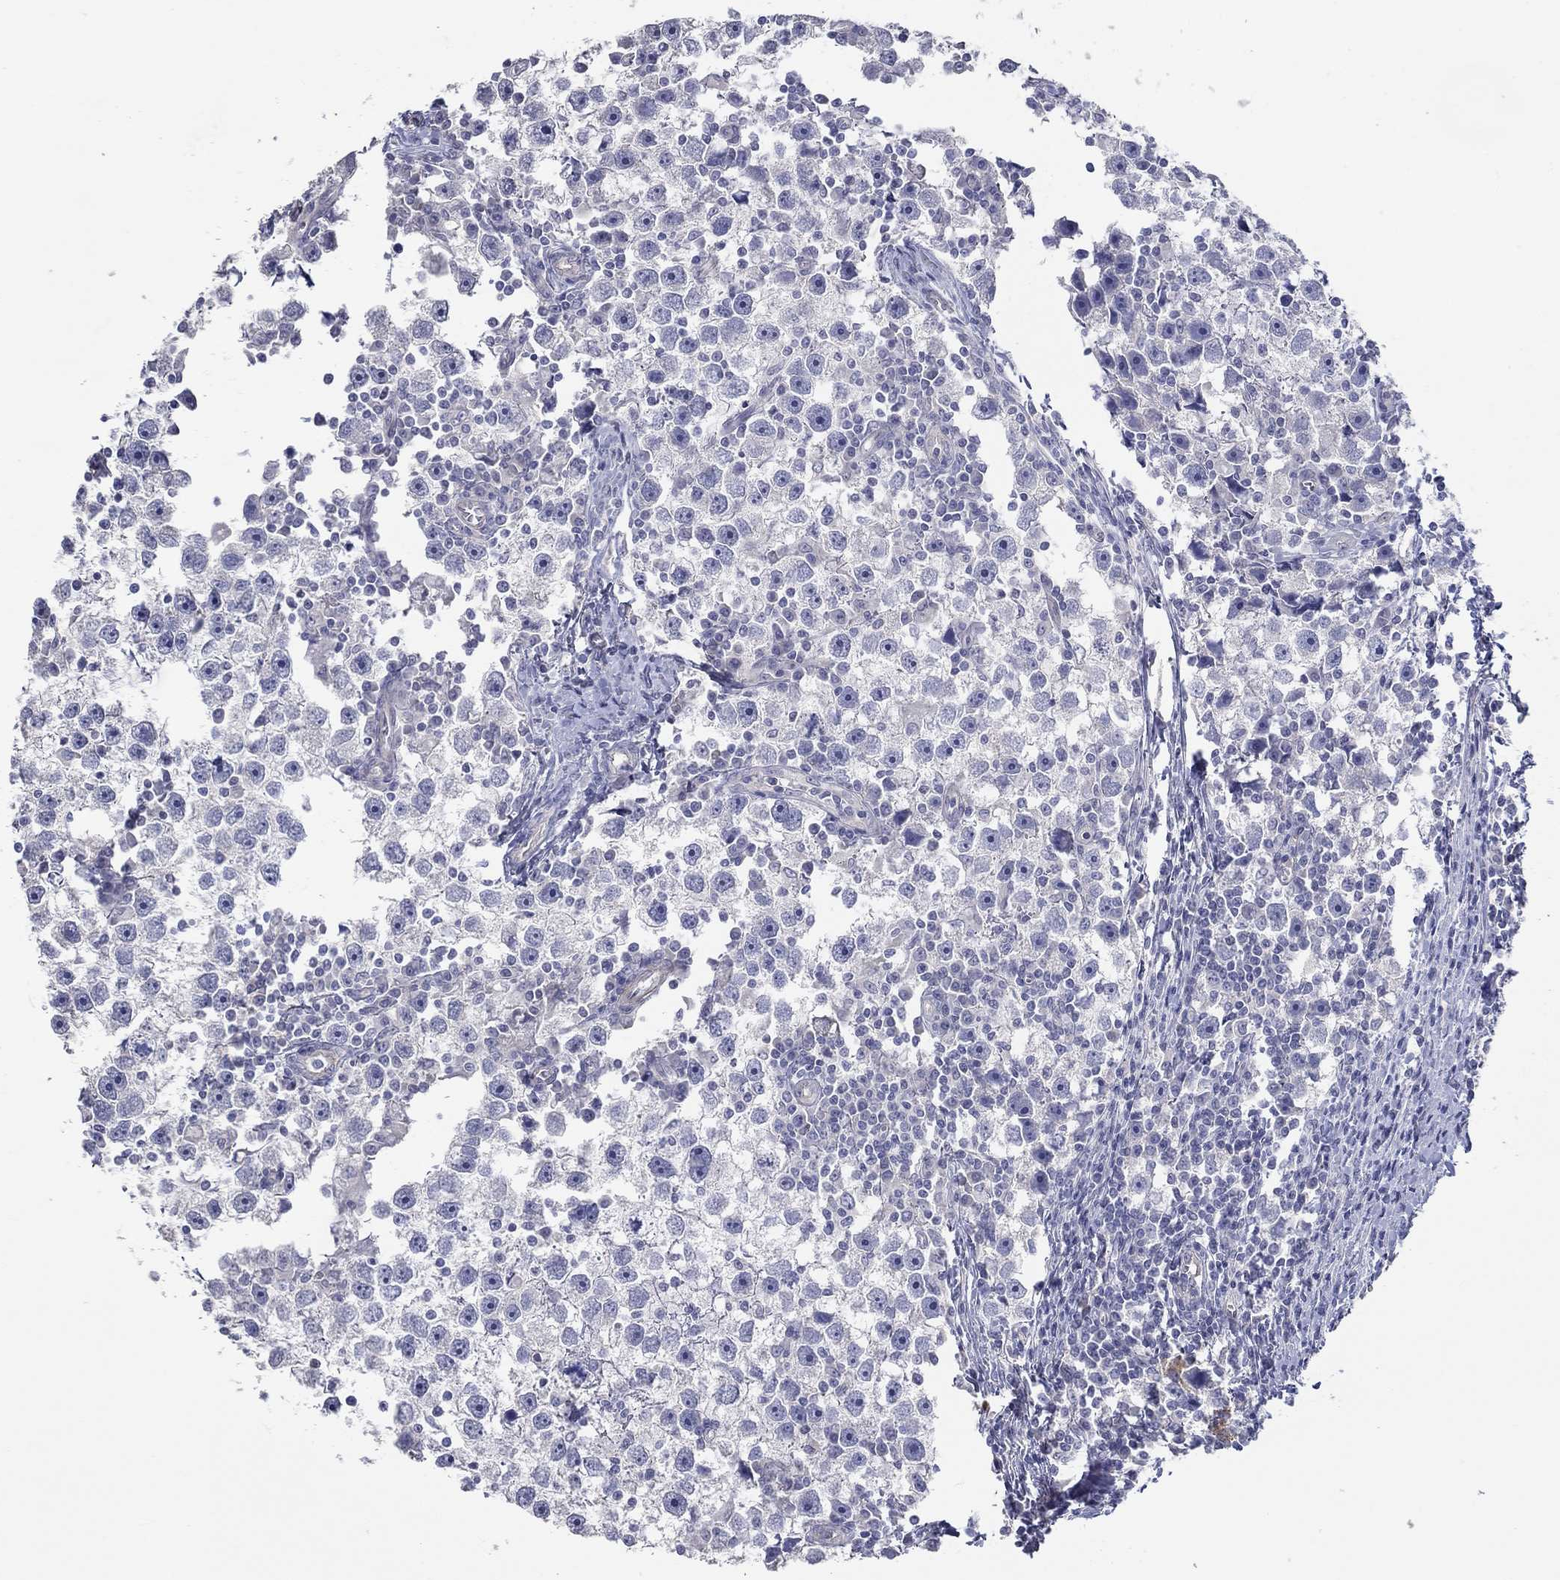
{"staining": {"intensity": "negative", "quantity": "none", "location": "none"}, "tissue": "testis cancer", "cell_type": "Tumor cells", "image_type": "cancer", "snomed": [{"axis": "morphology", "description": "Seminoma, NOS"}, {"axis": "topography", "description": "Testis"}], "caption": "Immunohistochemistry (IHC) micrograph of neoplastic tissue: testis cancer stained with DAB (3,3'-diaminobenzidine) demonstrates no significant protein positivity in tumor cells.", "gene": "ERMP1", "patient": {"sex": "male", "age": 30}}